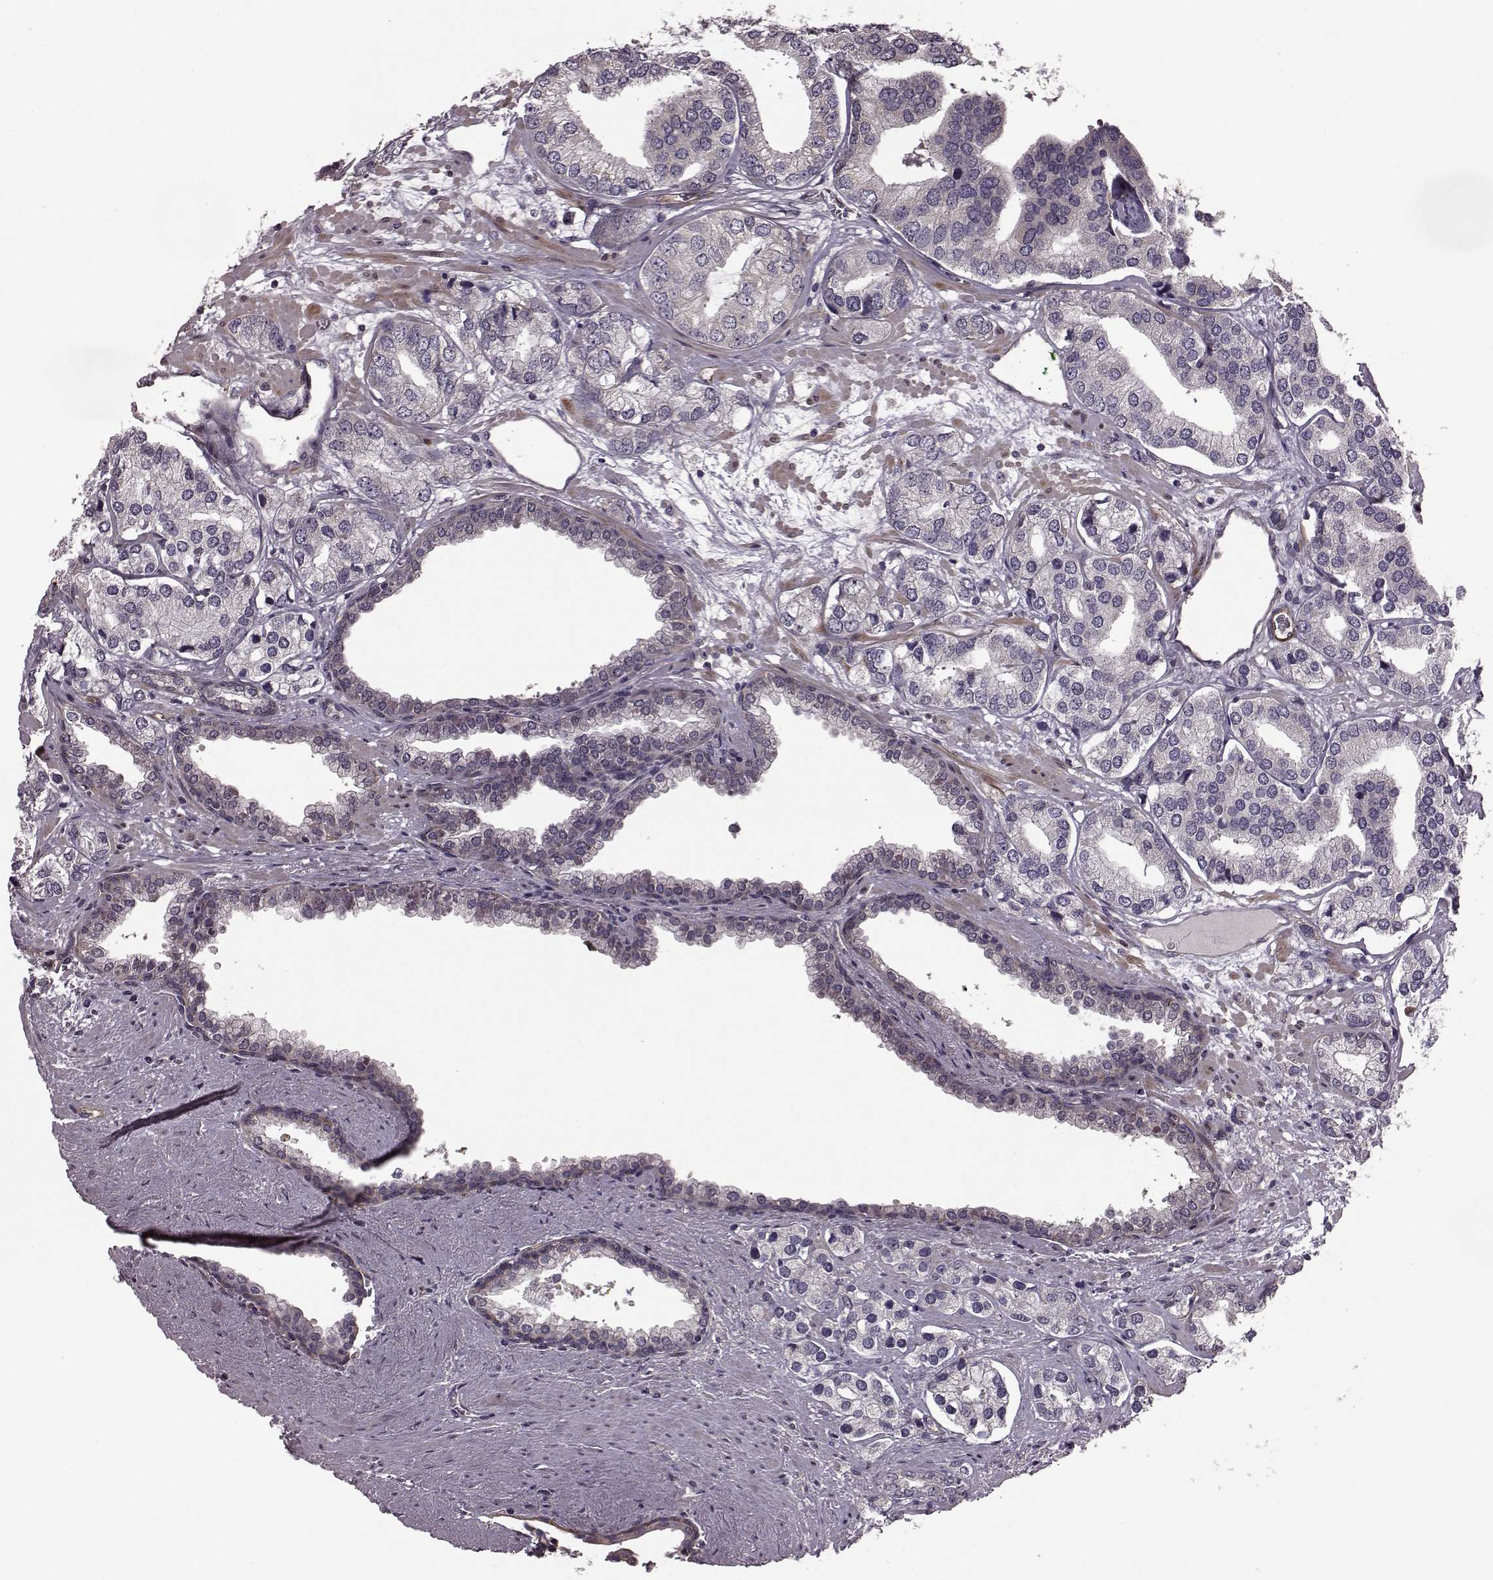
{"staining": {"intensity": "negative", "quantity": "none", "location": "none"}, "tissue": "prostate cancer", "cell_type": "Tumor cells", "image_type": "cancer", "snomed": [{"axis": "morphology", "description": "Adenocarcinoma, High grade"}, {"axis": "topography", "description": "Prostate"}], "caption": "A photomicrograph of human prostate adenocarcinoma (high-grade) is negative for staining in tumor cells.", "gene": "SYNPO", "patient": {"sex": "male", "age": 58}}